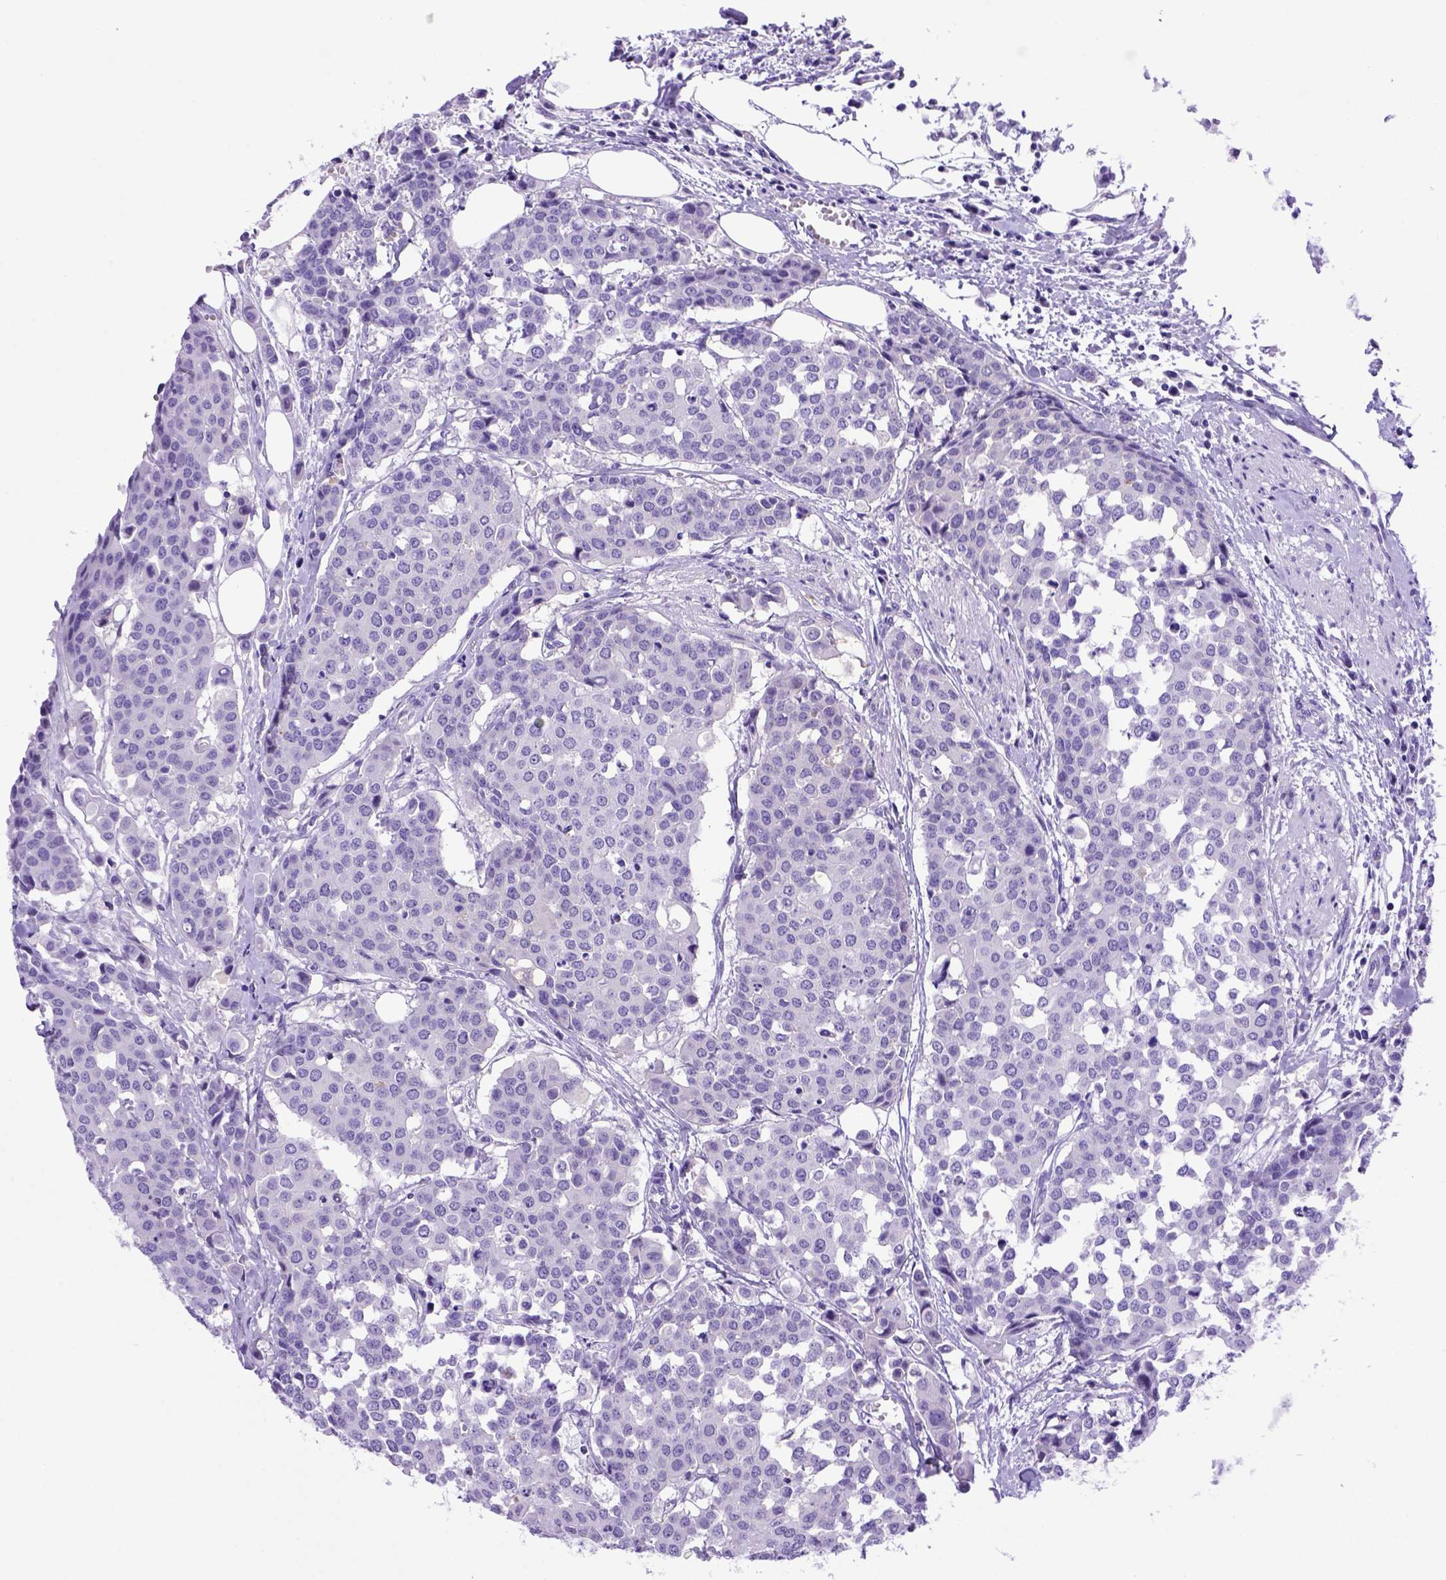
{"staining": {"intensity": "negative", "quantity": "none", "location": "none"}, "tissue": "carcinoid", "cell_type": "Tumor cells", "image_type": "cancer", "snomed": [{"axis": "morphology", "description": "Carcinoid, malignant, NOS"}, {"axis": "topography", "description": "Colon"}], "caption": "Human carcinoid (malignant) stained for a protein using immunohistochemistry (IHC) exhibits no expression in tumor cells.", "gene": "ADAM12", "patient": {"sex": "male", "age": 81}}